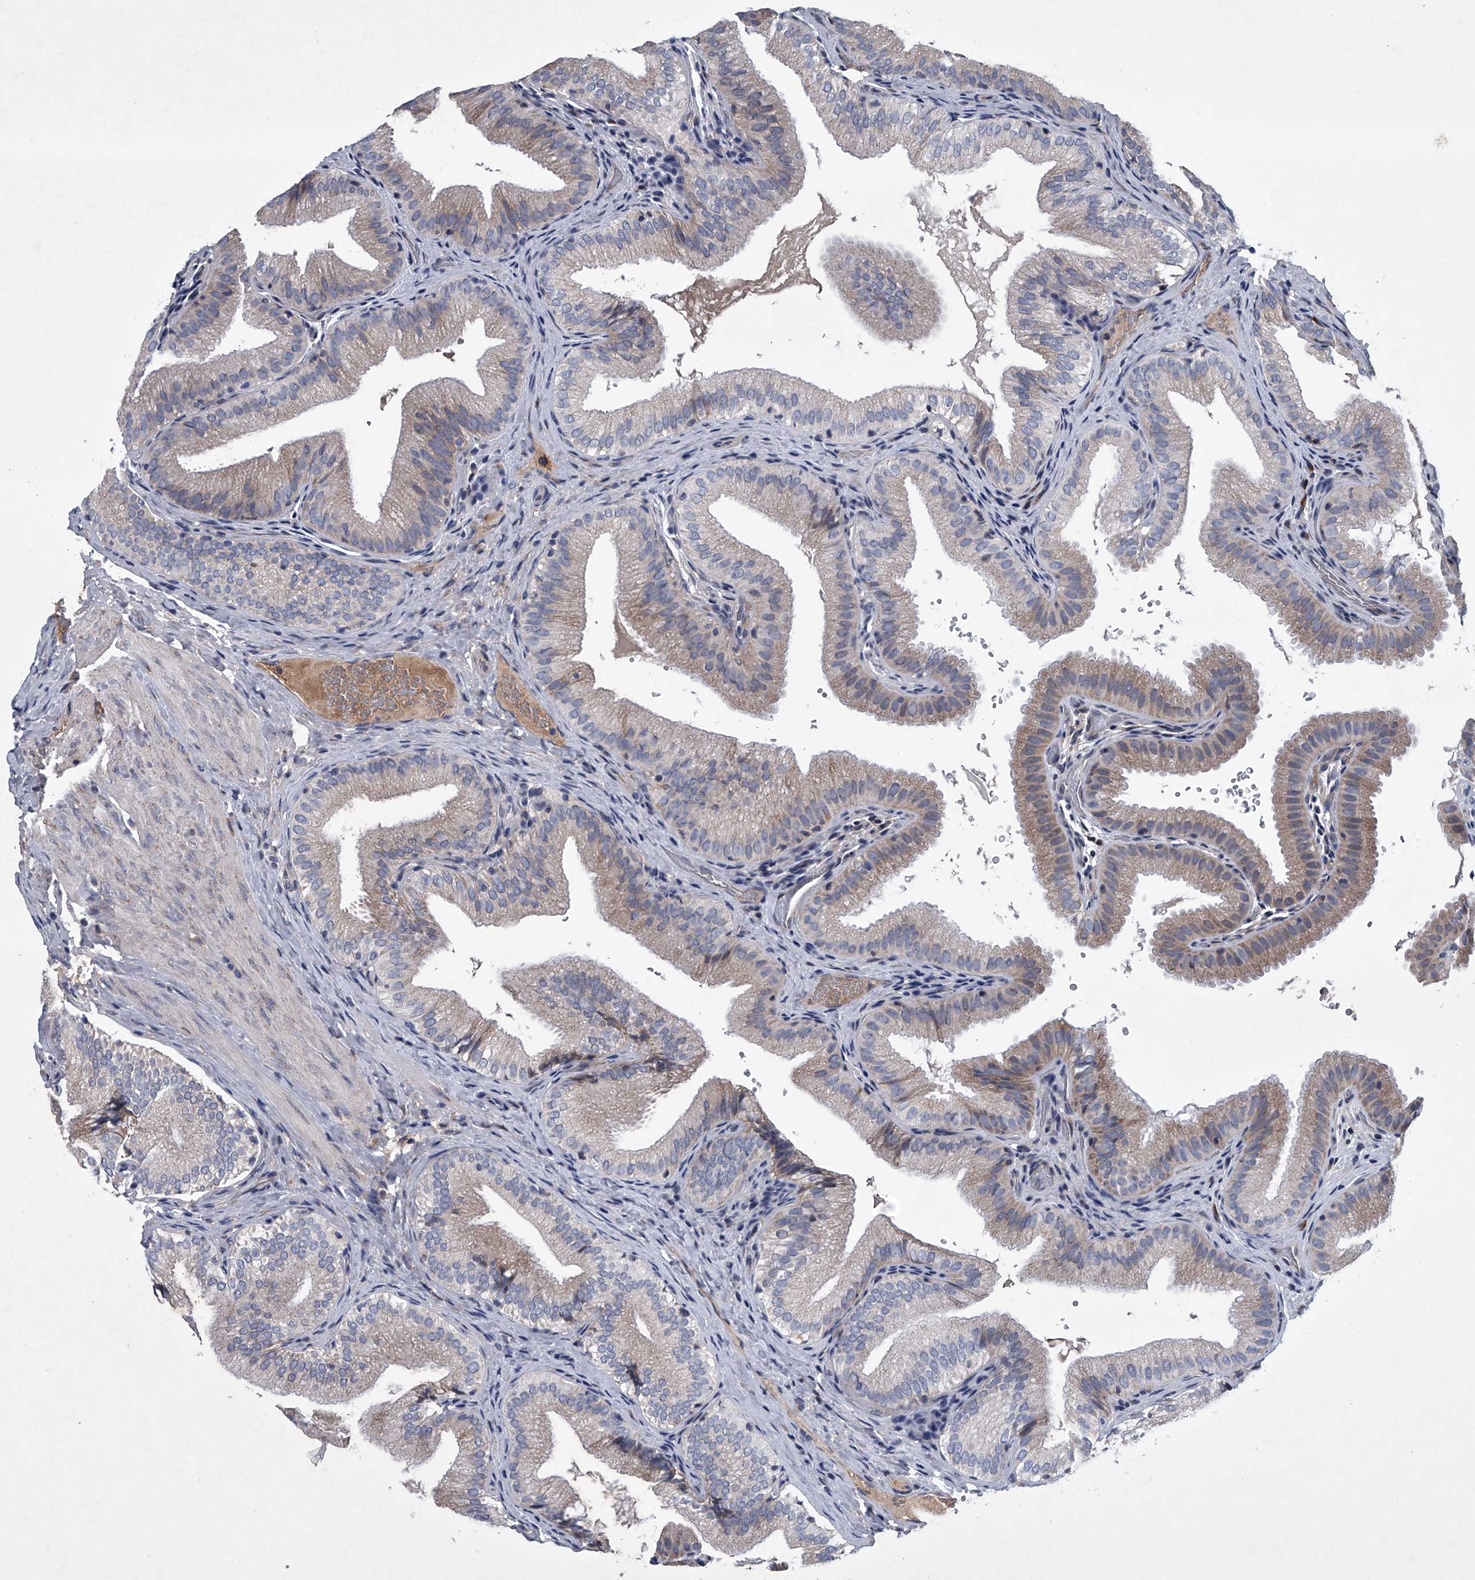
{"staining": {"intensity": "moderate", "quantity": "25%-75%", "location": "cytoplasmic/membranous"}, "tissue": "gallbladder", "cell_type": "Glandular cells", "image_type": "normal", "snomed": [{"axis": "morphology", "description": "Normal tissue, NOS"}, {"axis": "topography", "description": "Gallbladder"}], "caption": "This is an image of immunohistochemistry (IHC) staining of unremarkable gallbladder, which shows moderate positivity in the cytoplasmic/membranous of glandular cells.", "gene": "ABCG1", "patient": {"sex": "female", "age": 30}}